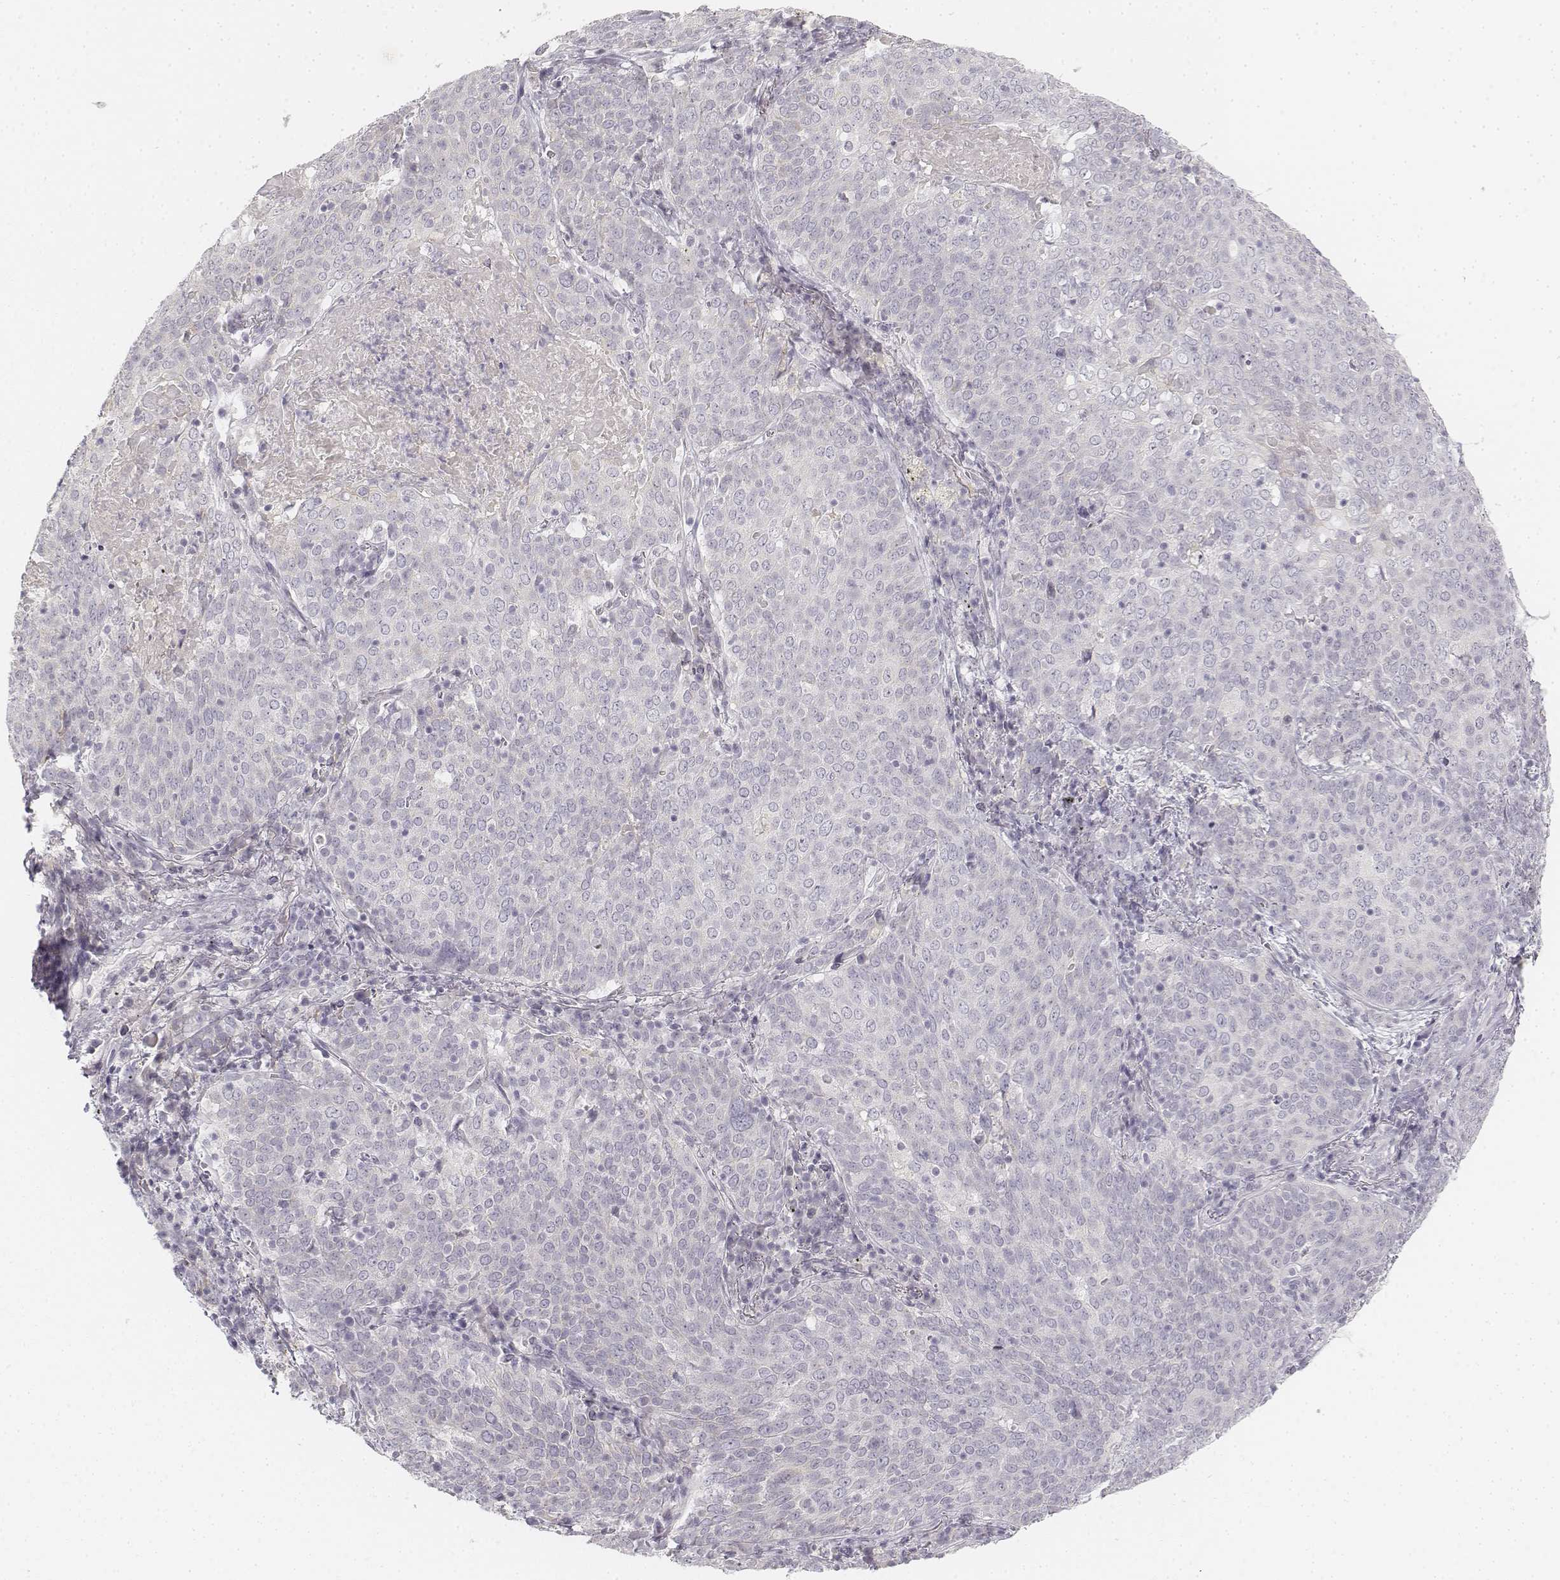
{"staining": {"intensity": "negative", "quantity": "none", "location": "none"}, "tissue": "lung cancer", "cell_type": "Tumor cells", "image_type": "cancer", "snomed": [{"axis": "morphology", "description": "Squamous cell carcinoma, NOS"}, {"axis": "topography", "description": "Lung"}], "caption": "Photomicrograph shows no protein positivity in tumor cells of lung squamous cell carcinoma tissue.", "gene": "DSG4", "patient": {"sex": "male", "age": 82}}